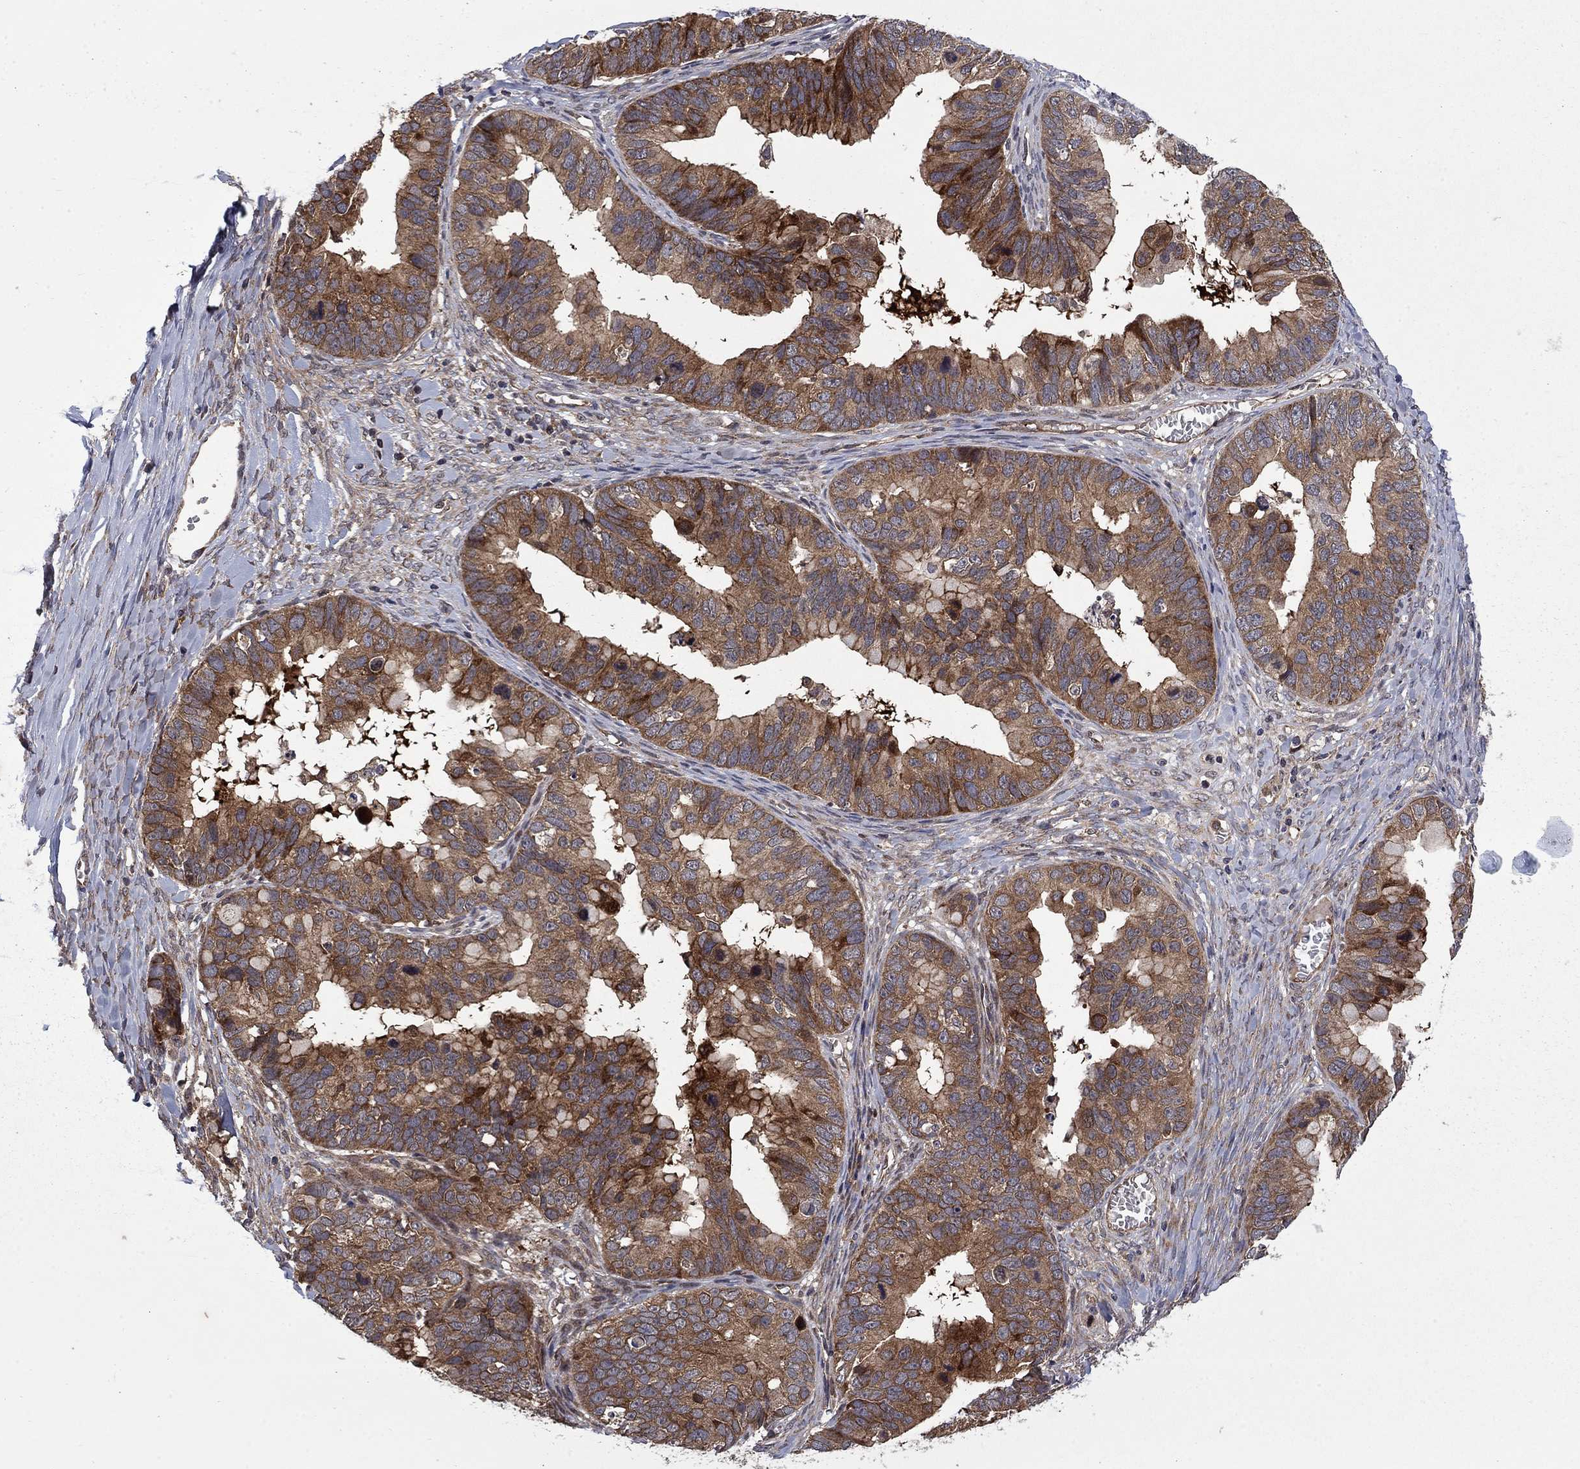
{"staining": {"intensity": "strong", "quantity": "25%-75%", "location": "cytoplasmic/membranous"}, "tissue": "ovarian cancer", "cell_type": "Tumor cells", "image_type": "cancer", "snomed": [{"axis": "morphology", "description": "Cystadenocarcinoma, mucinous, NOS"}, {"axis": "topography", "description": "Ovary"}], "caption": "Brown immunohistochemical staining in ovarian cancer (mucinous cystadenocarcinoma) demonstrates strong cytoplasmic/membranous staining in about 25%-75% of tumor cells. (DAB (3,3'-diaminobenzidine) IHC with brightfield microscopy, high magnification).", "gene": "HDAC4", "patient": {"sex": "female", "age": 76}}